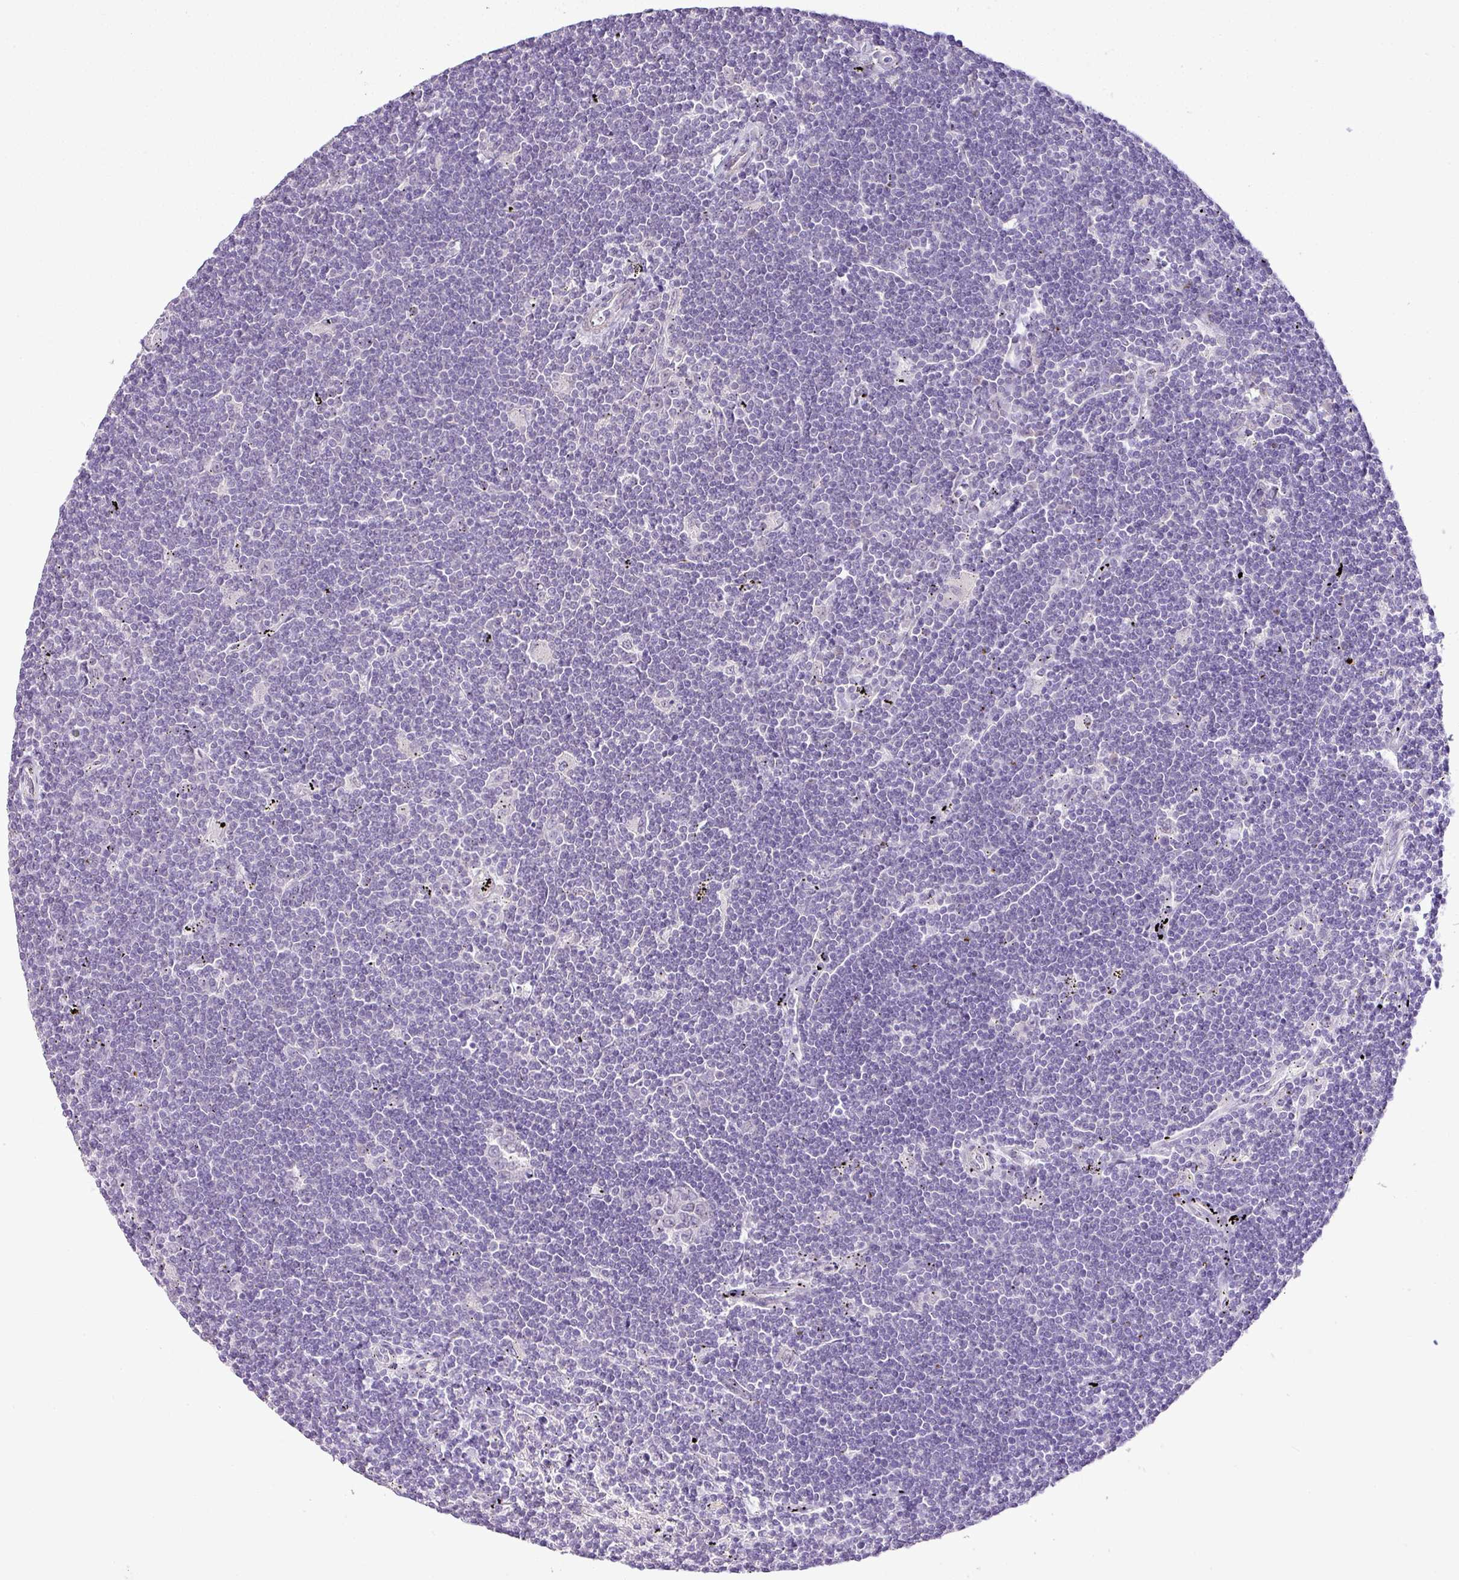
{"staining": {"intensity": "negative", "quantity": "none", "location": "none"}, "tissue": "lymphoma", "cell_type": "Tumor cells", "image_type": "cancer", "snomed": [{"axis": "morphology", "description": "Malignant lymphoma, non-Hodgkin's type, Low grade"}, {"axis": "topography", "description": "Spleen"}], "caption": "High magnification brightfield microscopy of low-grade malignant lymphoma, non-Hodgkin's type stained with DAB (brown) and counterstained with hematoxylin (blue): tumor cells show no significant positivity. (Brightfield microscopy of DAB (3,3'-diaminobenzidine) immunohistochemistry at high magnification).", "gene": "DIP2A", "patient": {"sex": "male", "age": 76}}